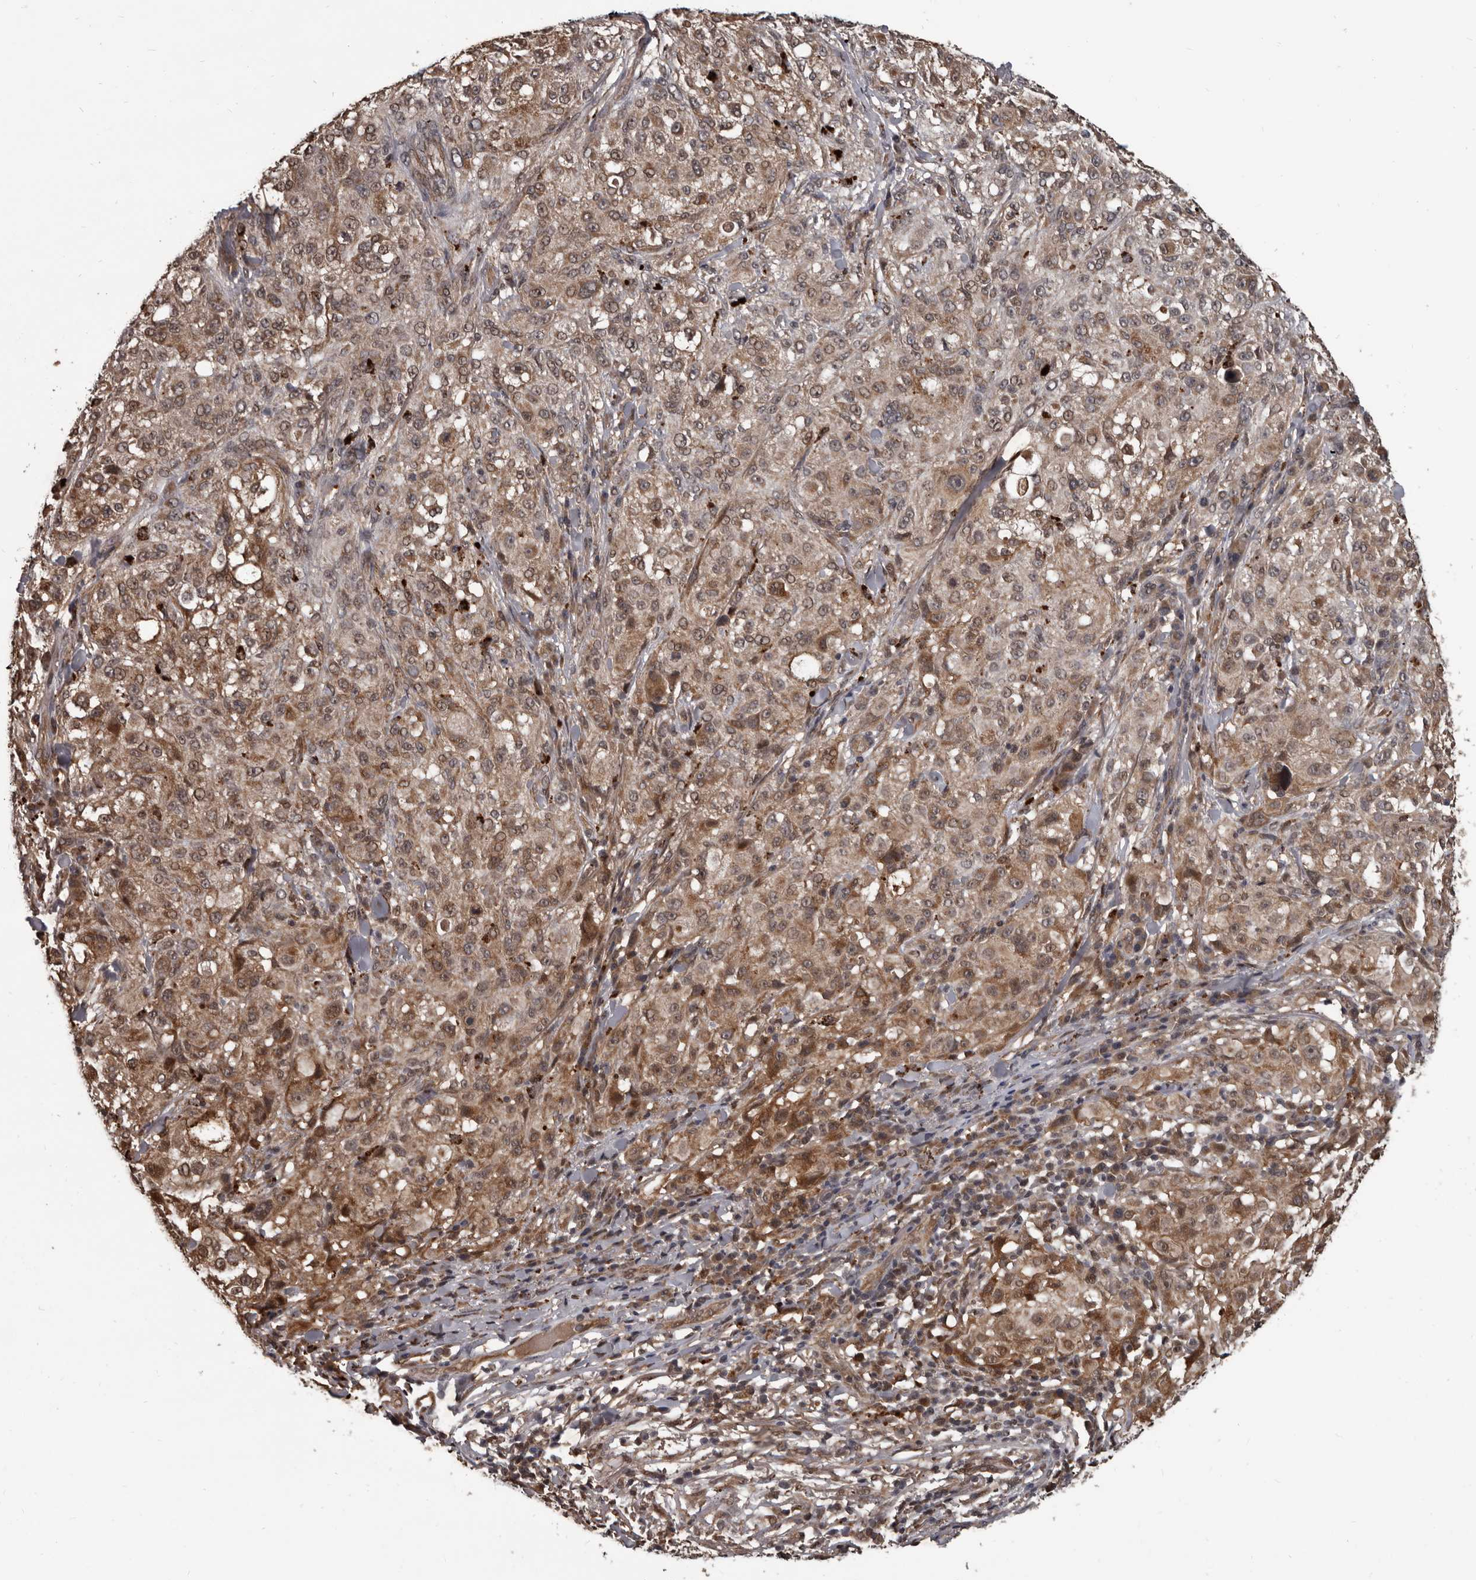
{"staining": {"intensity": "moderate", "quantity": ">75%", "location": "cytoplasmic/membranous,nuclear"}, "tissue": "melanoma", "cell_type": "Tumor cells", "image_type": "cancer", "snomed": [{"axis": "morphology", "description": "Necrosis, NOS"}, {"axis": "morphology", "description": "Malignant melanoma, NOS"}, {"axis": "topography", "description": "Skin"}], "caption": "Immunohistochemical staining of malignant melanoma shows medium levels of moderate cytoplasmic/membranous and nuclear expression in approximately >75% of tumor cells.", "gene": "AHR", "patient": {"sex": "female", "age": 87}}